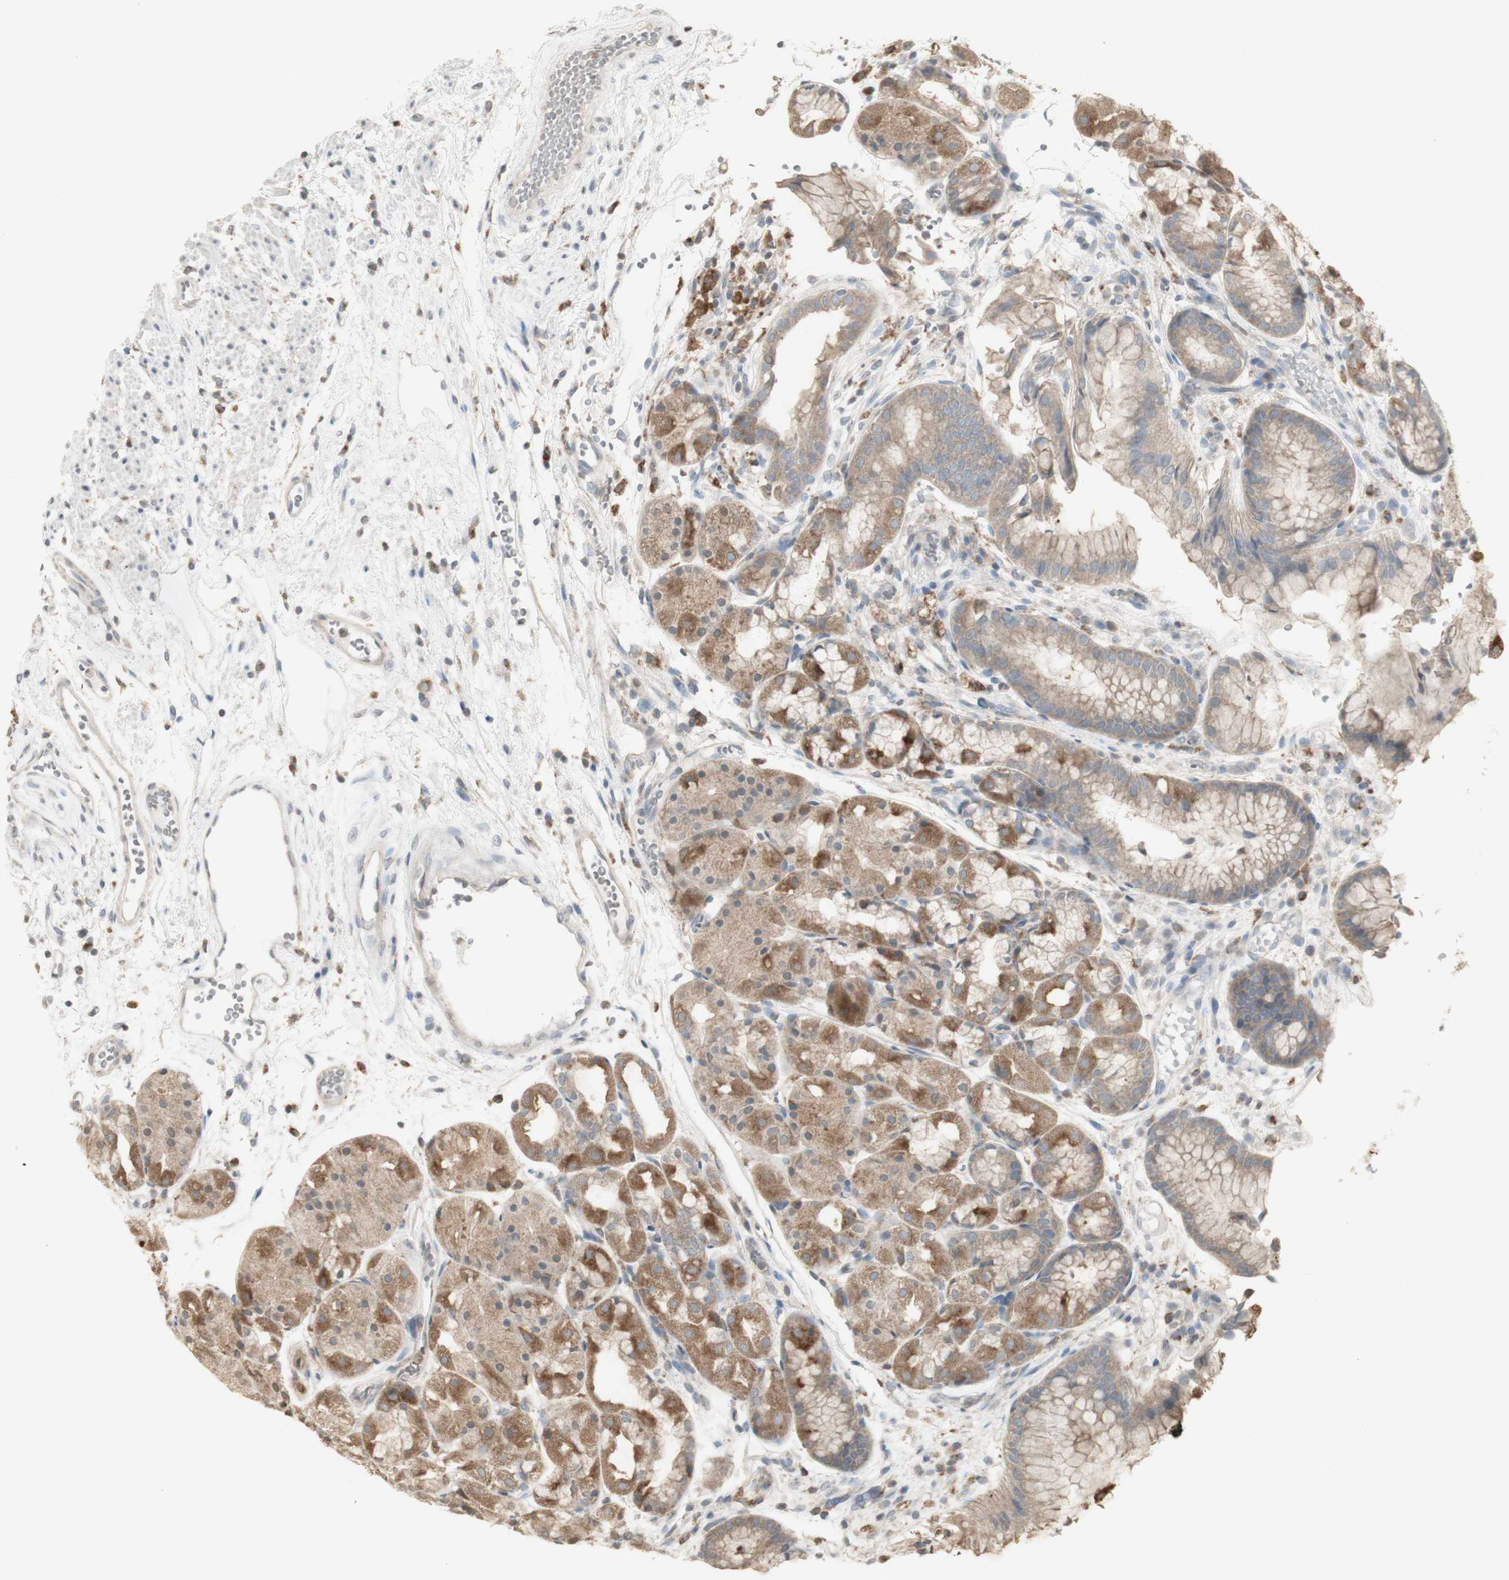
{"staining": {"intensity": "strong", "quantity": ">75%", "location": "cytoplasmic/membranous"}, "tissue": "stomach", "cell_type": "Glandular cells", "image_type": "normal", "snomed": [{"axis": "morphology", "description": "Normal tissue, NOS"}, {"axis": "topography", "description": "Stomach, upper"}], "caption": "This is a micrograph of immunohistochemistry (IHC) staining of benign stomach, which shows strong positivity in the cytoplasmic/membranous of glandular cells.", "gene": "ATP6V1E1", "patient": {"sex": "male", "age": 72}}